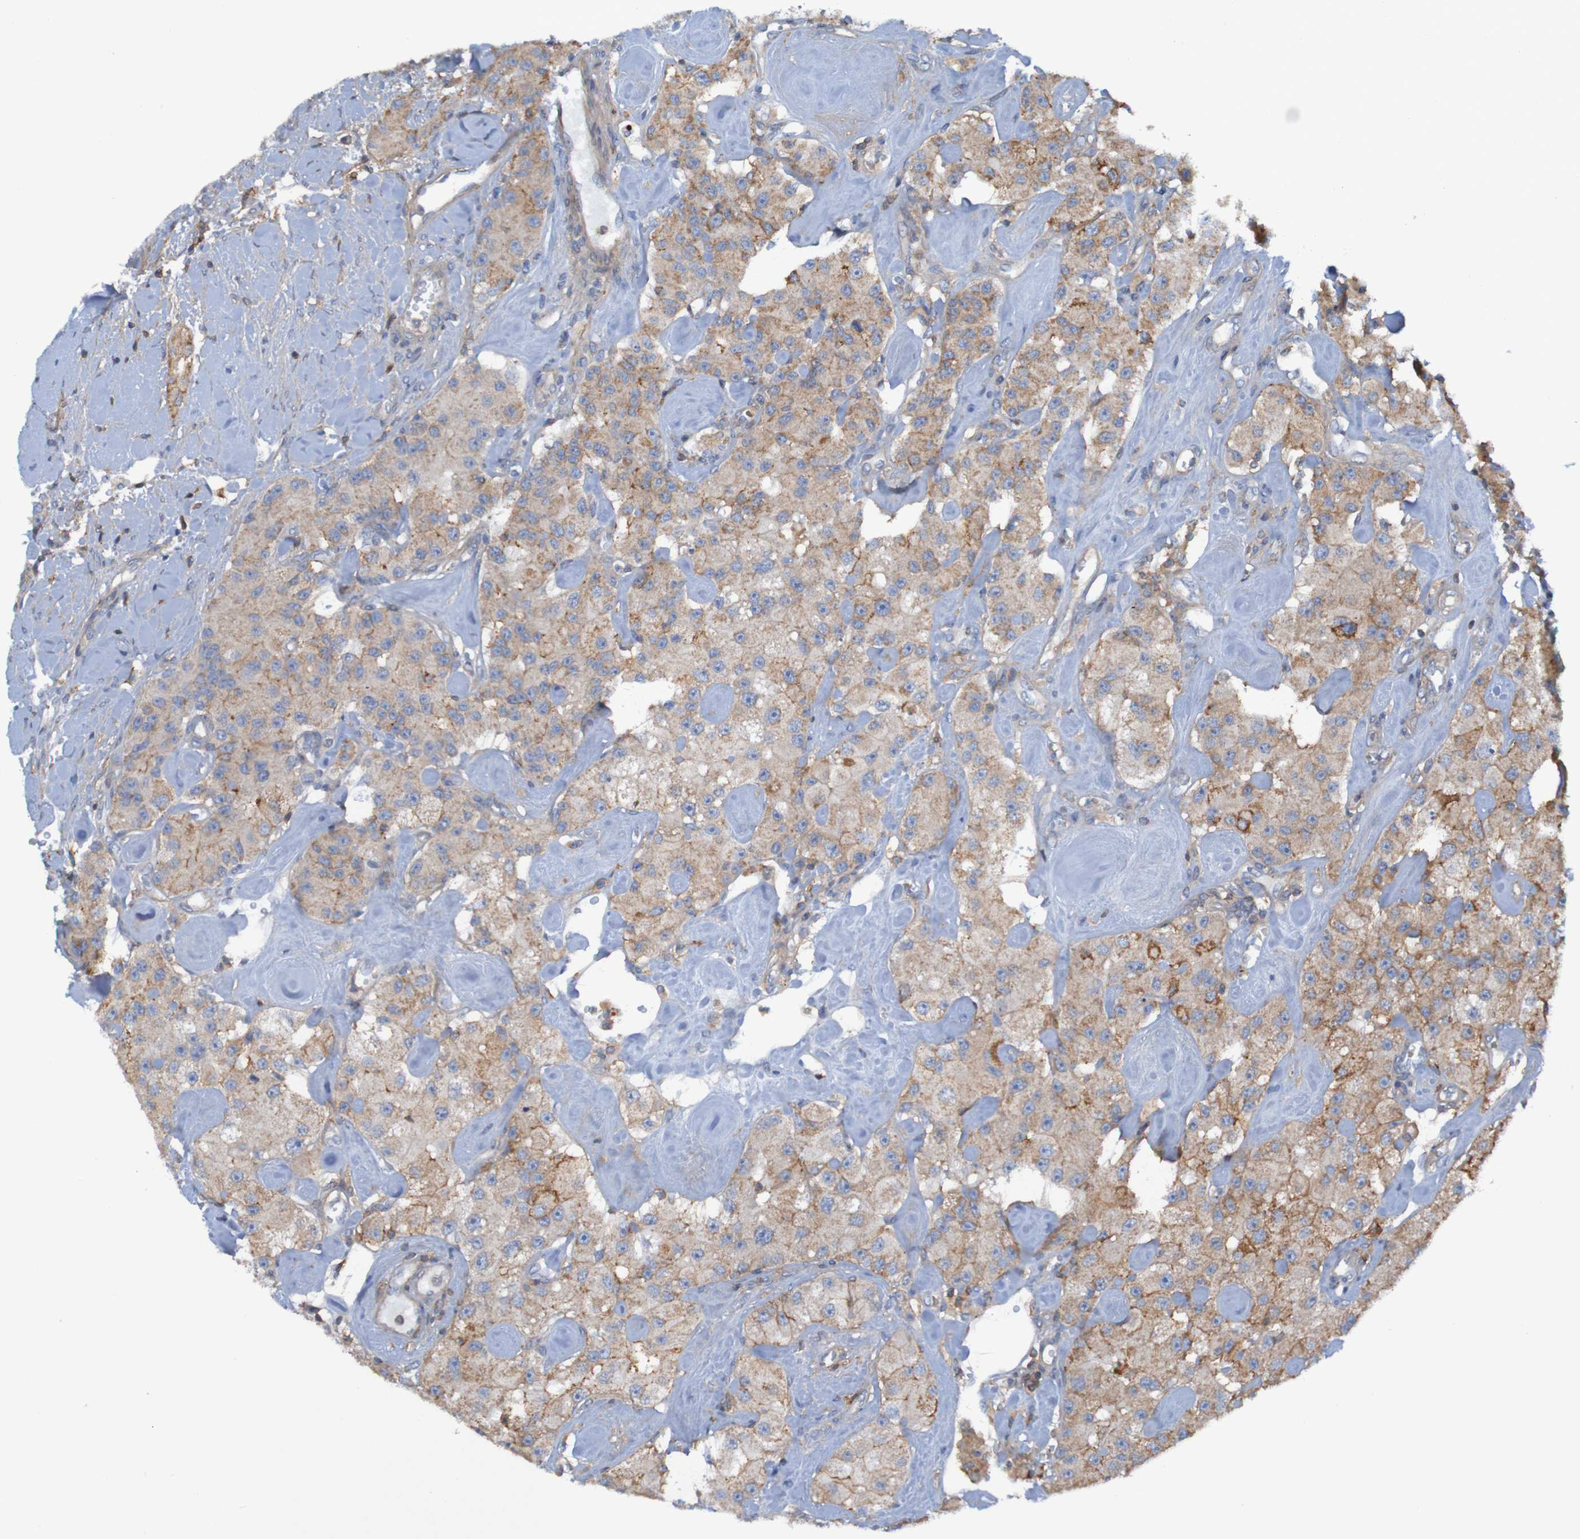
{"staining": {"intensity": "moderate", "quantity": "25%-75%", "location": "cytoplasmic/membranous"}, "tissue": "carcinoid", "cell_type": "Tumor cells", "image_type": "cancer", "snomed": [{"axis": "morphology", "description": "Carcinoid, malignant, NOS"}, {"axis": "topography", "description": "Pancreas"}], "caption": "Moderate cytoplasmic/membranous positivity for a protein is identified in approximately 25%-75% of tumor cells of malignant carcinoid using immunohistochemistry (IHC).", "gene": "PDGFB", "patient": {"sex": "male", "age": 41}}